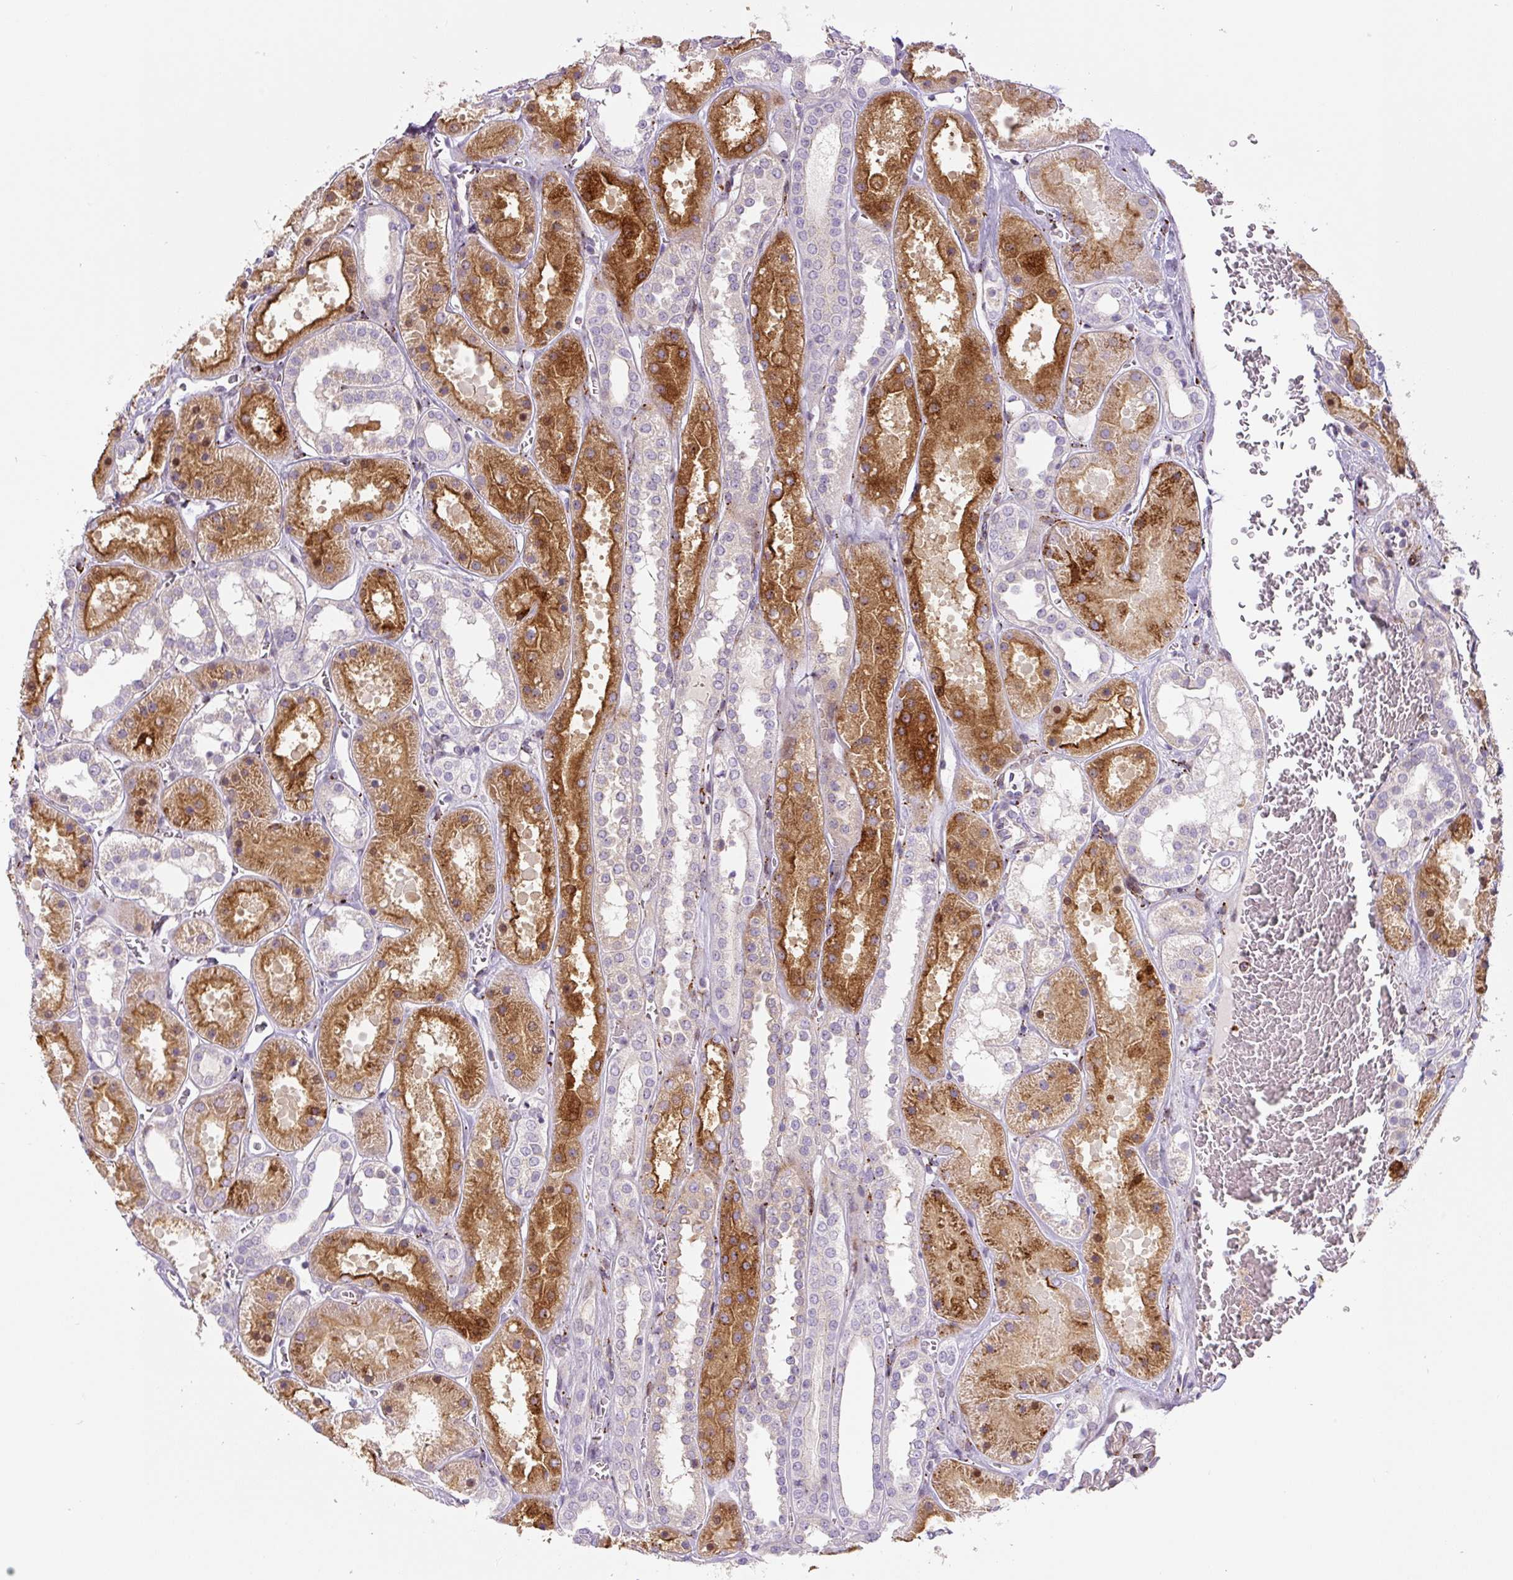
{"staining": {"intensity": "strong", "quantity": "25%-75%", "location": "cytoplasmic/membranous"}, "tissue": "kidney", "cell_type": "Cells in glomeruli", "image_type": "normal", "snomed": [{"axis": "morphology", "description": "Normal tissue, NOS"}, {"axis": "topography", "description": "Kidney"}], "caption": "Strong cytoplasmic/membranous protein positivity is present in approximately 25%-75% of cells in glomeruli in kidney. (DAB (3,3'-diaminobenzidine) IHC, brown staining for protein, blue staining for nuclei).", "gene": "DISP3", "patient": {"sex": "female", "age": 41}}